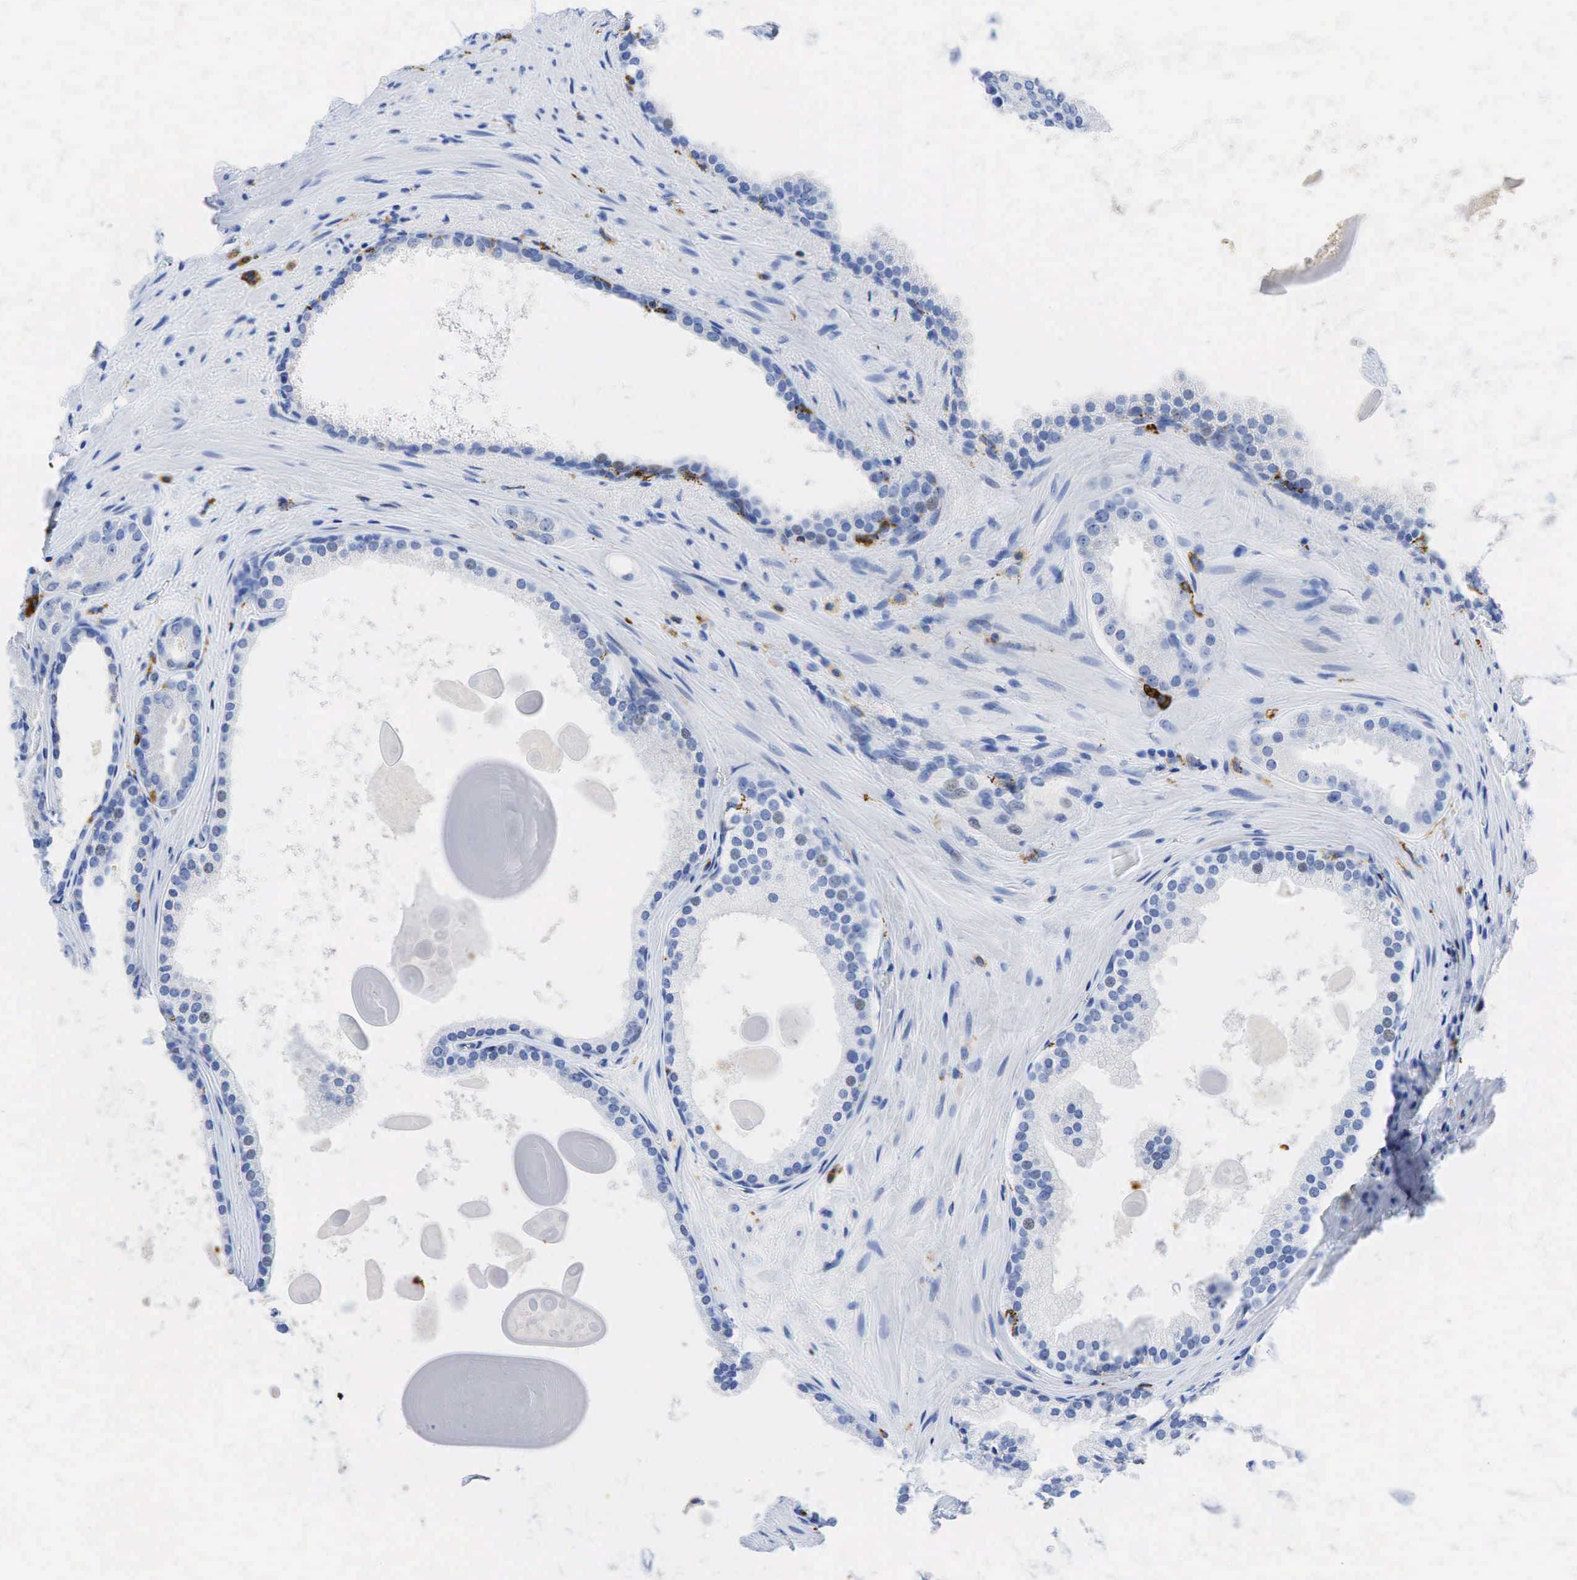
{"staining": {"intensity": "negative", "quantity": "none", "location": "none"}, "tissue": "prostate cancer", "cell_type": "Tumor cells", "image_type": "cancer", "snomed": [{"axis": "morphology", "description": "Adenocarcinoma, Medium grade"}, {"axis": "topography", "description": "Prostate"}], "caption": "A histopathology image of adenocarcinoma (medium-grade) (prostate) stained for a protein exhibits no brown staining in tumor cells.", "gene": "CD68", "patient": {"sex": "male", "age": 60}}